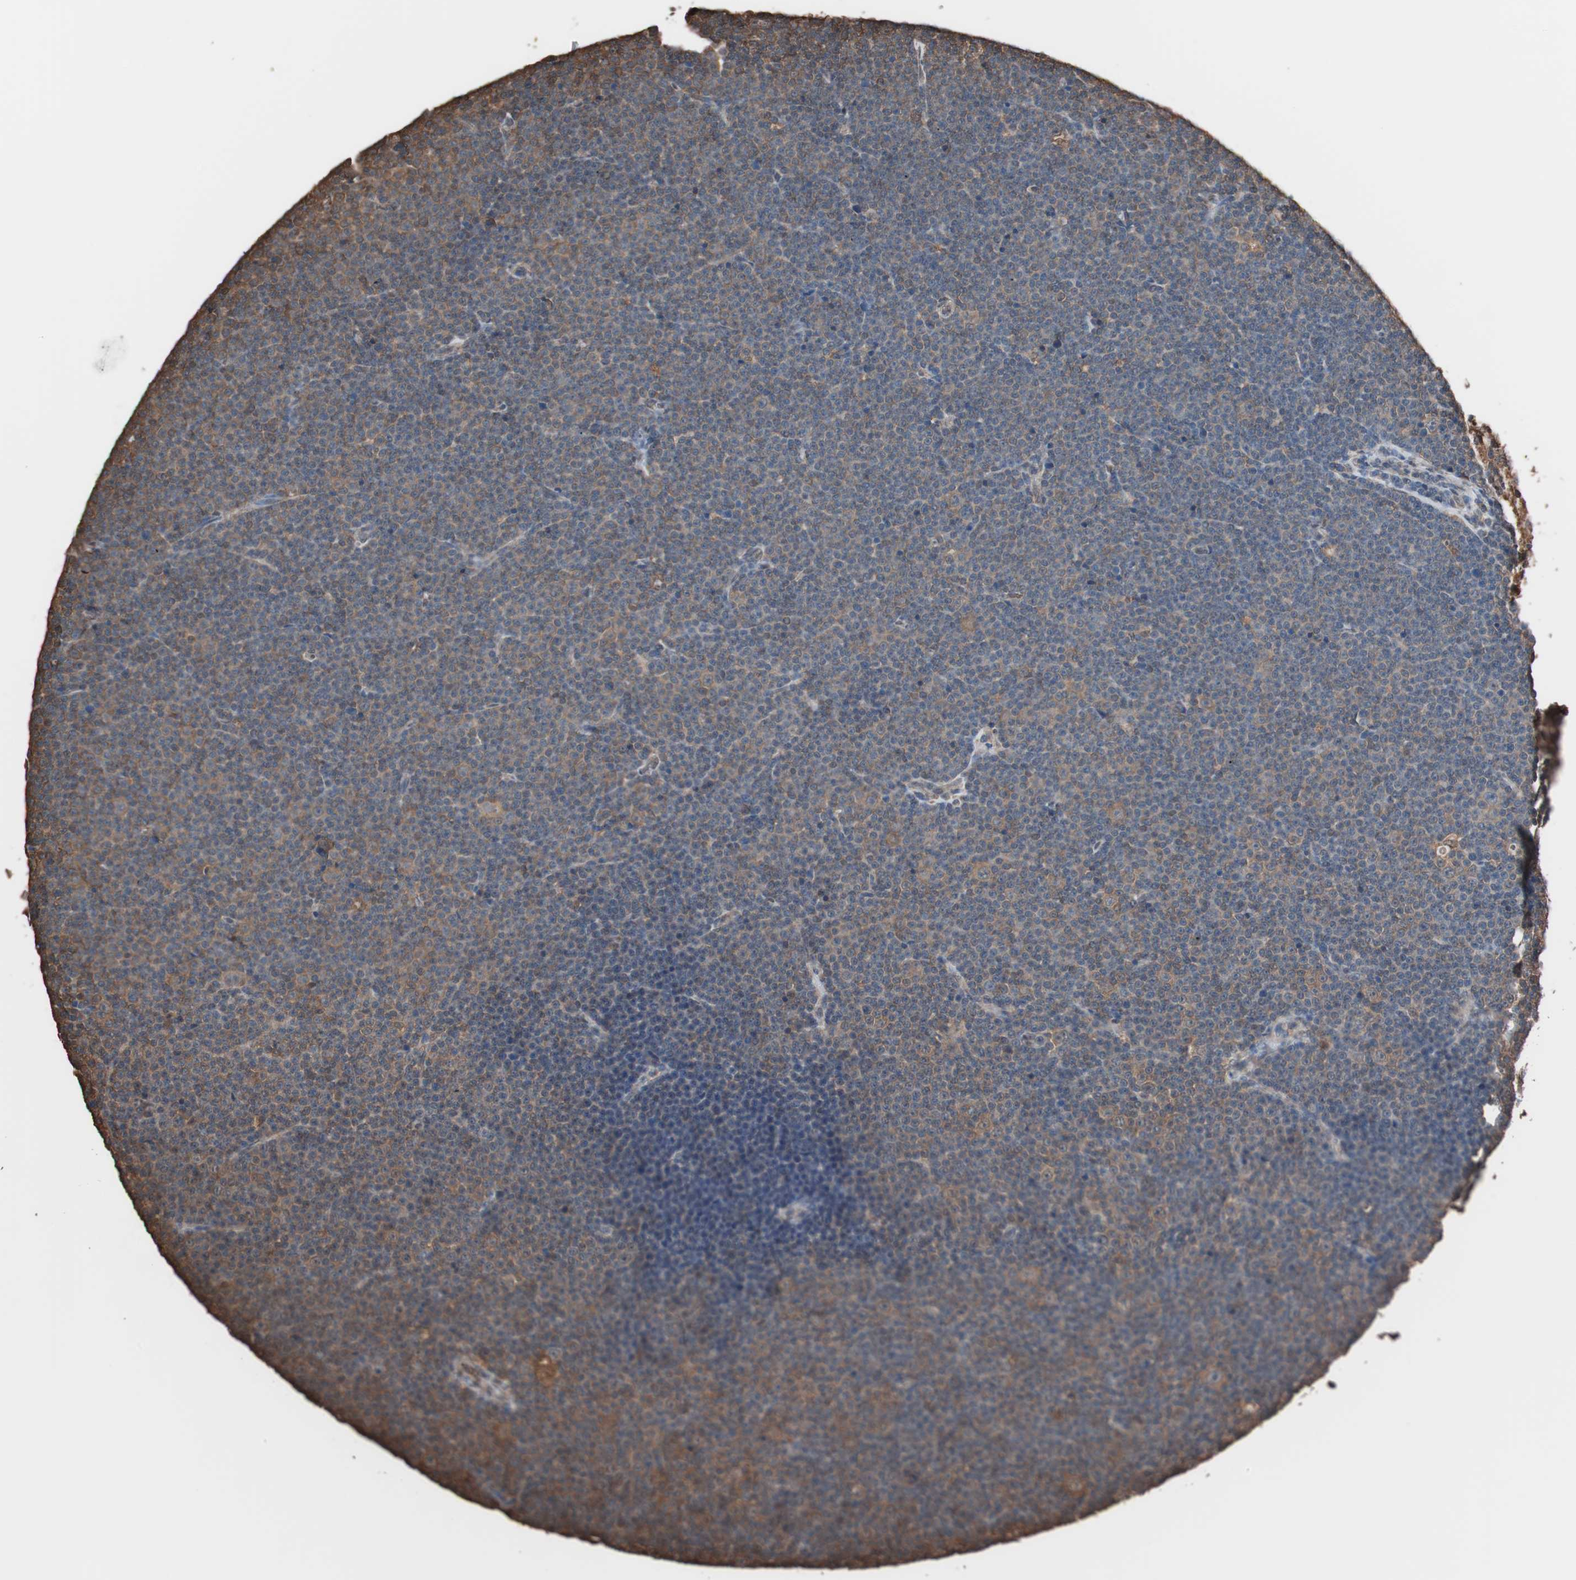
{"staining": {"intensity": "moderate", "quantity": "25%-75%", "location": "cytoplasmic/membranous"}, "tissue": "lymphoma", "cell_type": "Tumor cells", "image_type": "cancer", "snomed": [{"axis": "morphology", "description": "Malignant lymphoma, non-Hodgkin's type, Low grade"}, {"axis": "topography", "description": "Lymph node"}], "caption": "Moderate cytoplasmic/membranous protein staining is identified in about 25%-75% of tumor cells in lymphoma. The staining was performed using DAB (3,3'-diaminobenzidine) to visualize the protein expression in brown, while the nuclei were stained in blue with hematoxylin (Magnification: 20x).", "gene": "CALM2", "patient": {"sex": "female", "age": 67}}